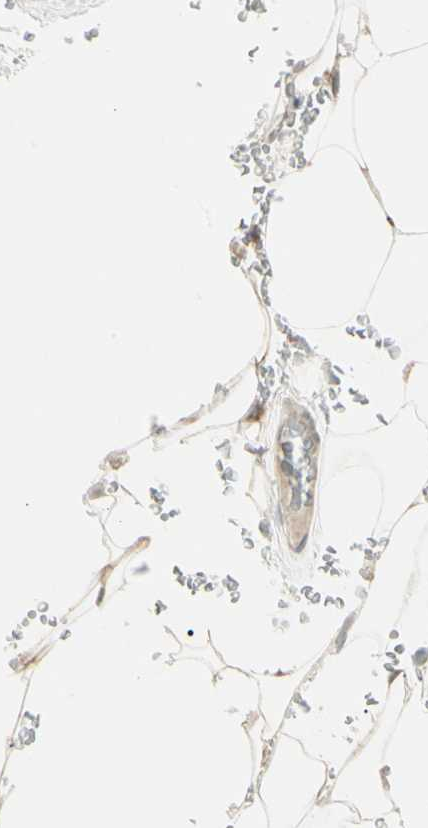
{"staining": {"intensity": "weak", "quantity": "25%-75%", "location": "cytoplasmic/membranous"}, "tissue": "adipose tissue", "cell_type": "Adipocytes", "image_type": "normal", "snomed": [{"axis": "morphology", "description": "Normal tissue, NOS"}, {"axis": "topography", "description": "Peripheral nerve tissue"}], "caption": "The micrograph demonstrates a brown stain indicating the presence of a protein in the cytoplasmic/membranous of adipocytes in adipose tissue. (DAB = brown stain, brightfield microscopy at high magnification).", "gene": "GRN", "patient": {"sex": "male", "age": 70}}